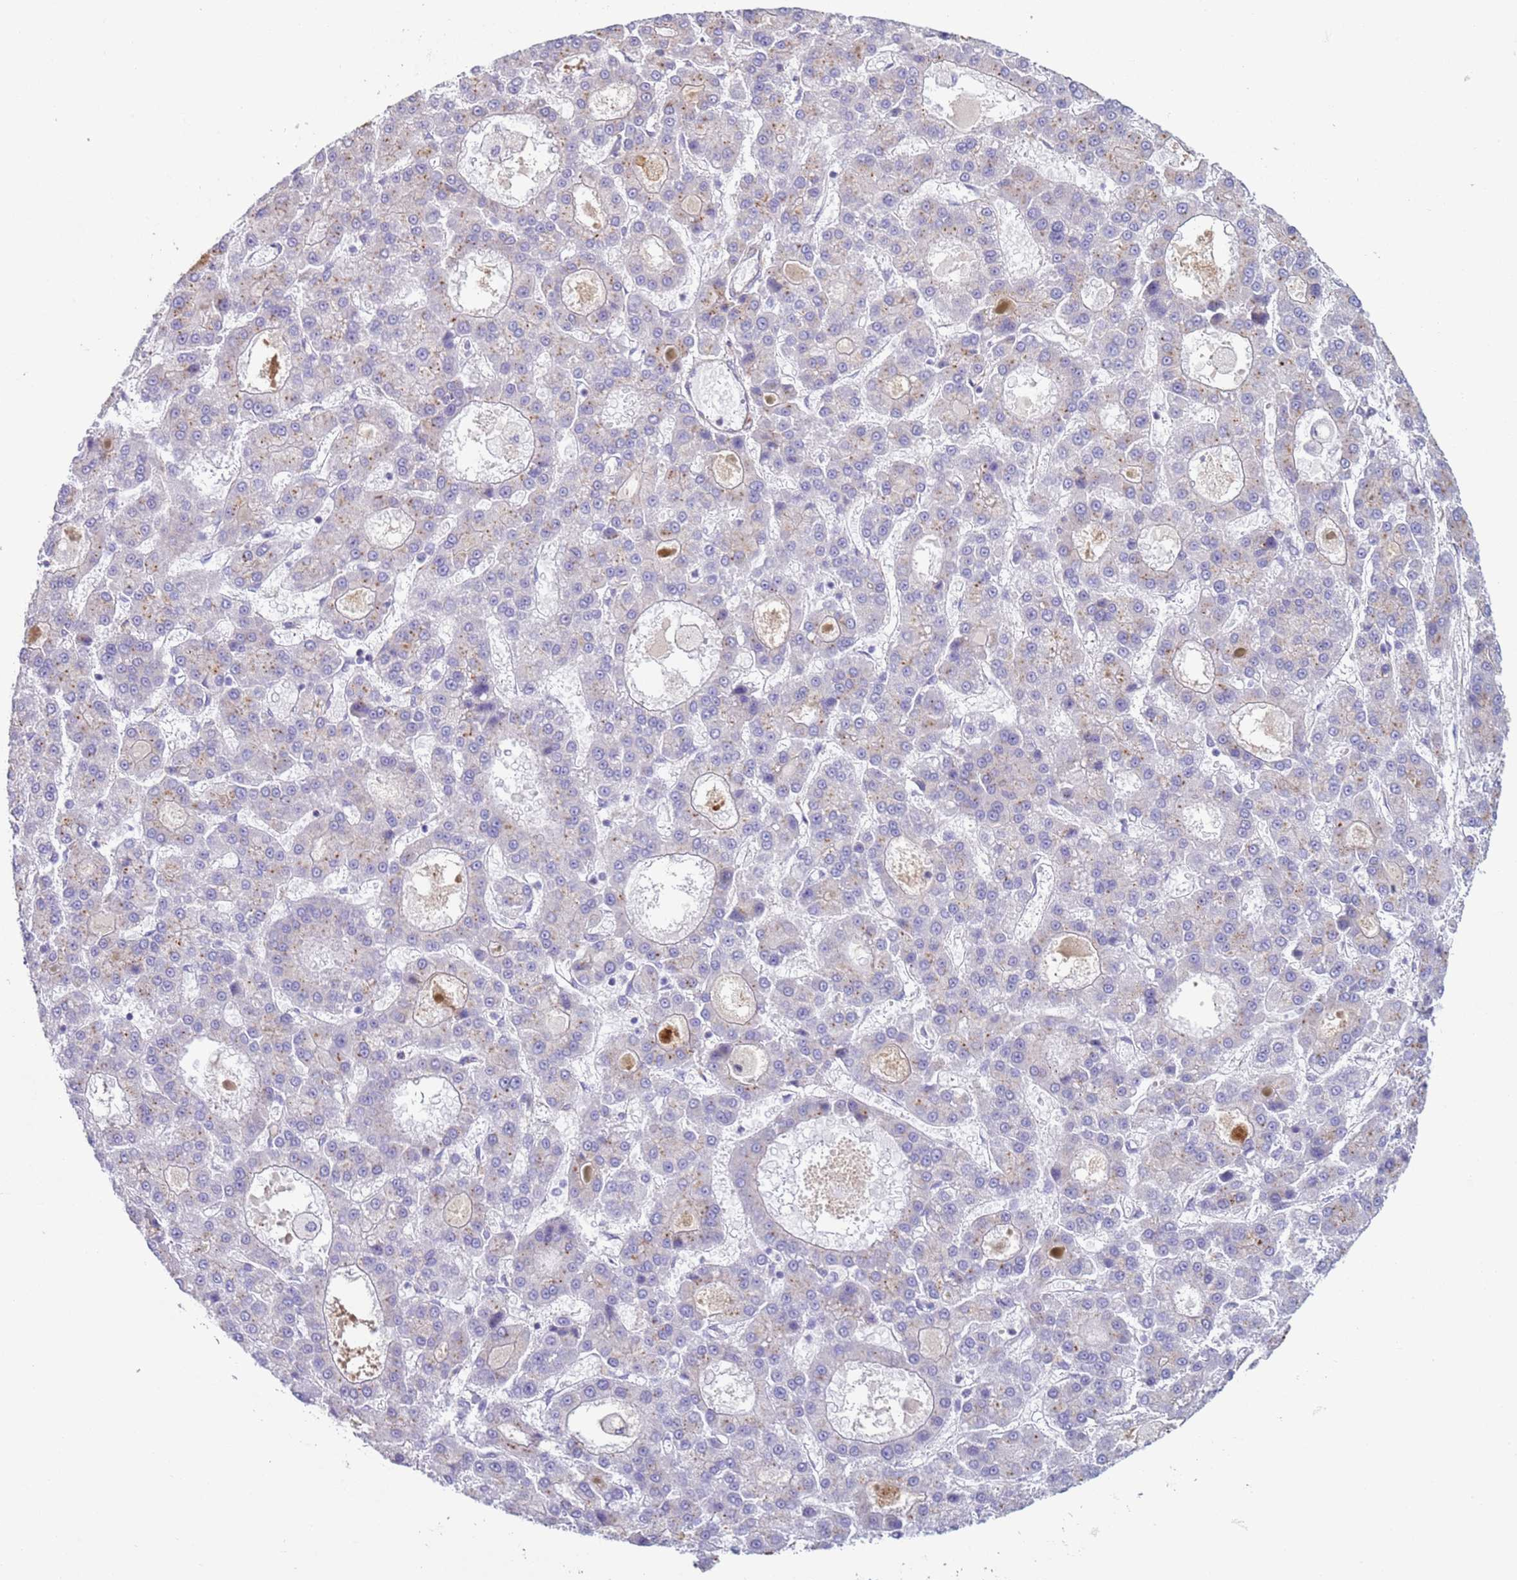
{"staining": {"intensity": "negative", "quantity": "none", "location": "none"}, "tissue": "liver cancer", "cell_type": "Tumor cells", "image_type": "cancer", "snomed": [{"axis": "morphology", "description": "Carcinoma, Hepatocellular, NOS"}, {"axis": "topography", "description": "Liver"}], "caption": "Liver cancer (hepatocellular carcinoma) stained for a protein using immunohistochemistry (IHC) displays no expression tumor cells.", "gene": "HEATR1", "patient": {"sex": "male", "age": 70}}